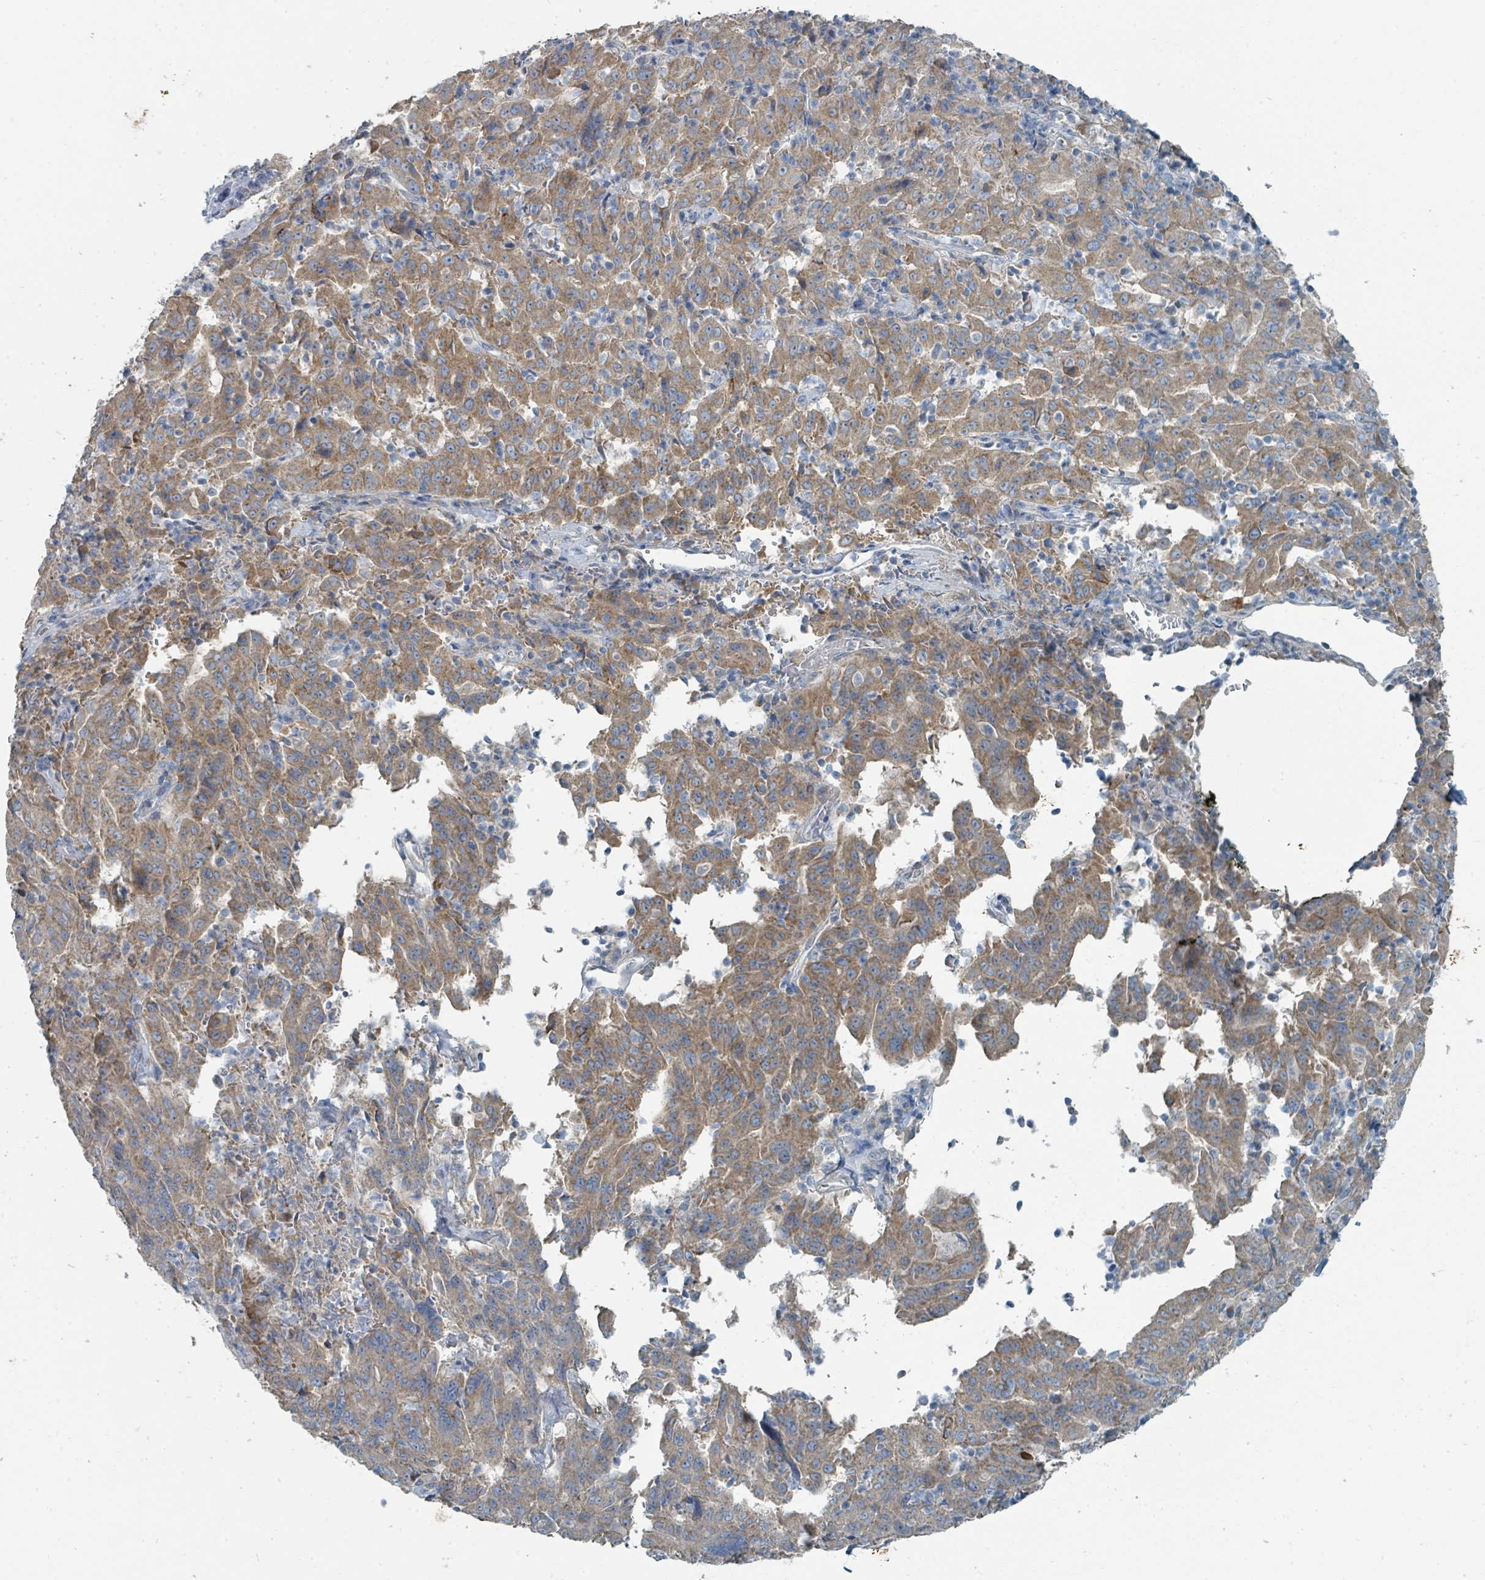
{"staining": {"intensity": "moderate", "quantity": ">75%", "location": "cytoplasmic/membranous"}, "tissue": "pancreatic cancer", "cell_type": "Tumor cells", "image_type": "cancer", "snomed": [{"axis": "morphology", "description": "Adenocarcinoma, NOS"}, {"axis": "topography", "description": "Pancreas"}], "caption": "A micrograph of pancreatic cancer (adenocarcinoma) stained for a protein shows moderate cytoplasmic/membranous brown staining in tumor cells.", "gene": "RASA4", "patient": {"sex": "male", "age": 63}}